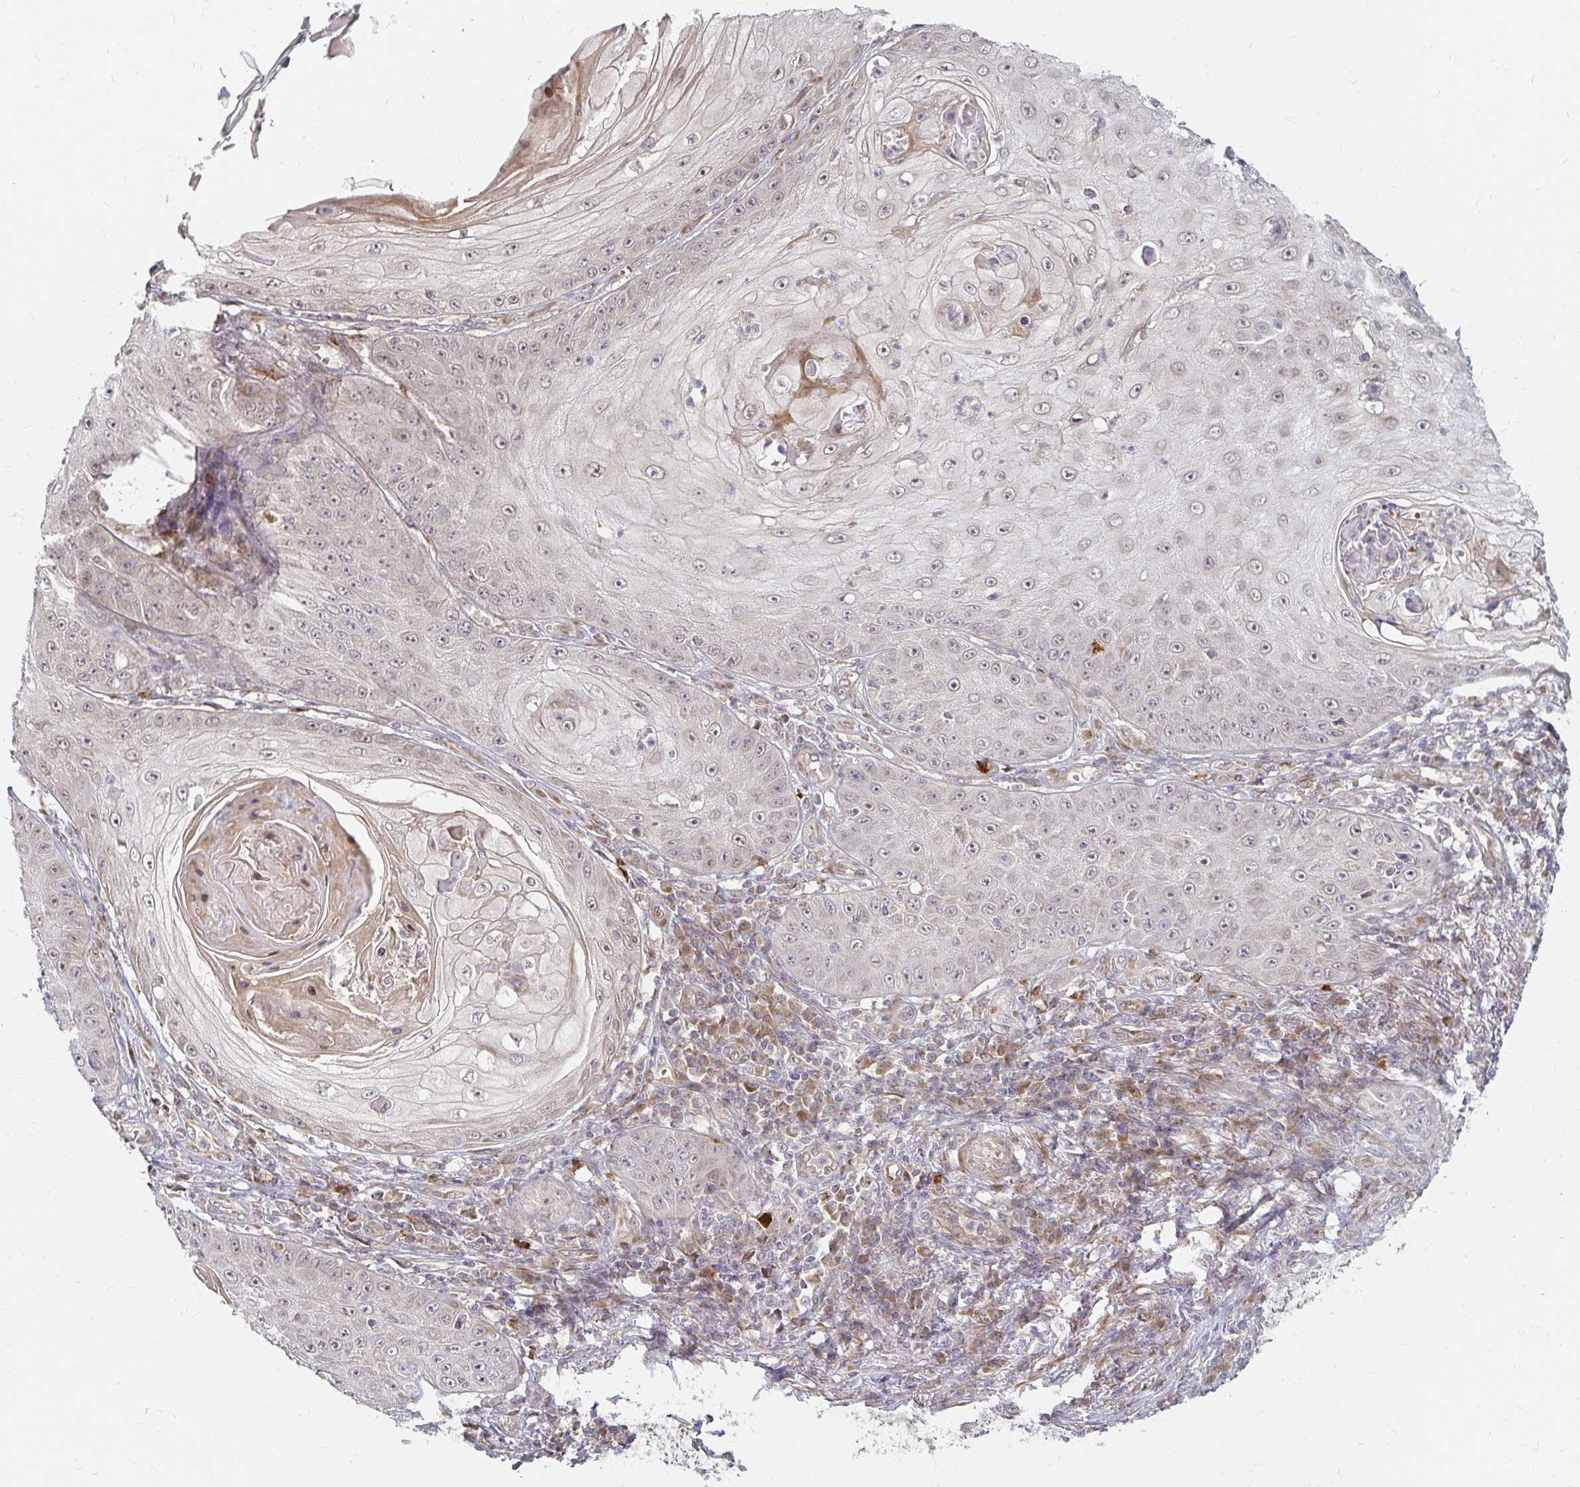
{"staining": {"intensity": "negative", "quantity": "none", "location": "none"}, "tissue": "skin cancer", "cell_type": "Tumor cells", "image_type": "cancer", "snomed": [{"axis": "morphology", "description": "Squamous cell carcinoma, NOS"}, {"axis": "topography", "description": "Skin"}], "caption": "This is an IHC histopathology image of skin cancer (squamous cell carcinoma). There is no expression in tumor cells.", "gene": "CAST", "patient": {"sex": "male", "age": 70}}